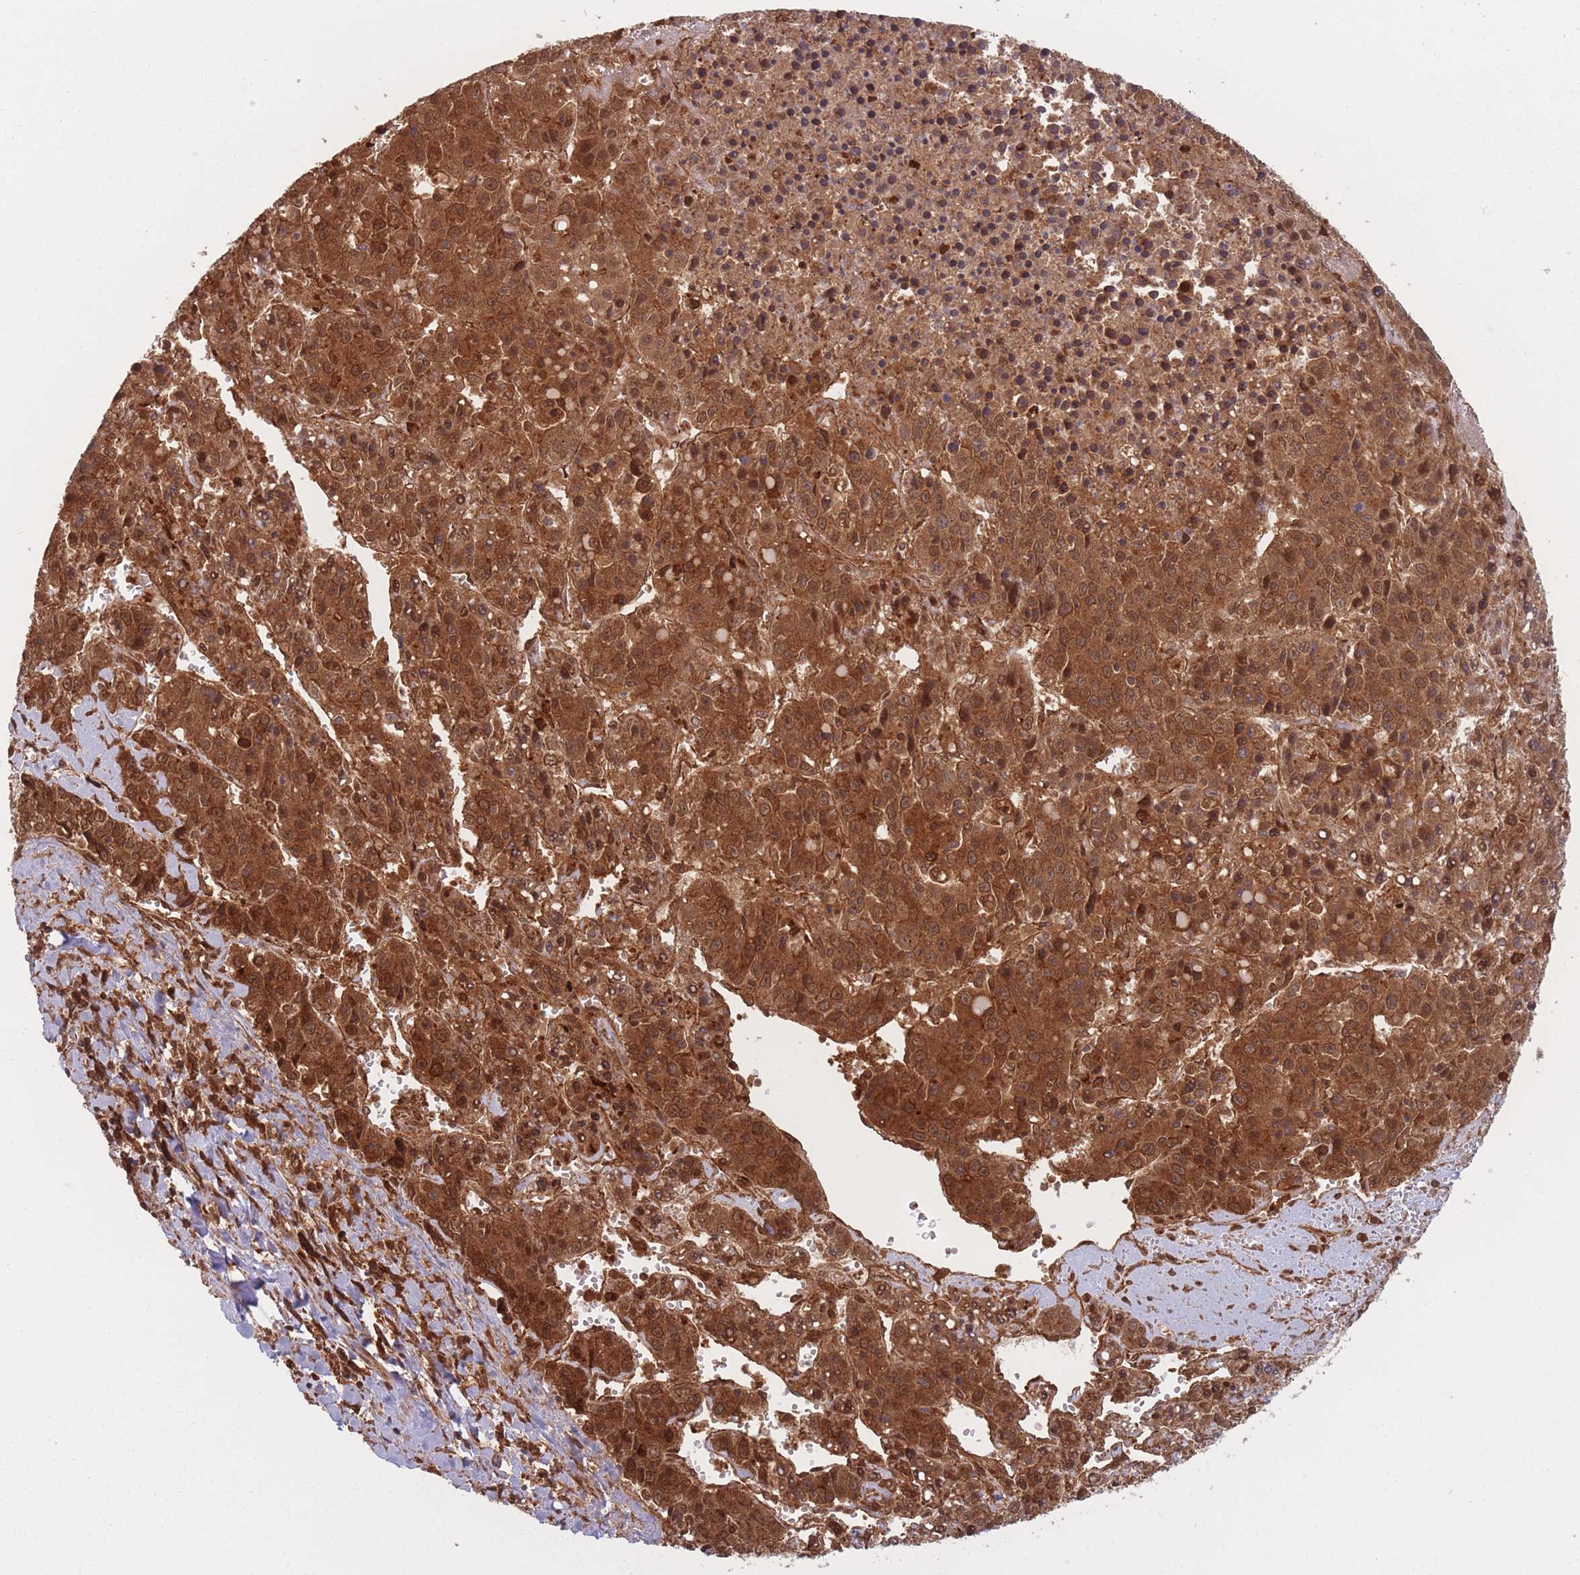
{"staining": {"intensity": "strong", "quantity": ">75%", "location": "cytoplasmic/membranous"}, "tissue": "liver cancer", "cell_type": "Tumor cells", "image_type": "cancer", "snomed": [{"axis": "morphology", "description": "Carcinoma, Hepatocellular, NOS"}, {"axis": "topography", "description": "Liver"}], "caption": "Immunohistochemistry (IHC) image of neoplastic tissue: liver hepatocellular carcinoma stained using immunohistochemistry (IHC) demonstrates high levels of strong protein expression localized specifically in the cytoplasmic/membranous of tumor cells, appearing as a cytoplasmic/membranous brown color.", "gene": "PODXL2", "patient": {"sex": "female", "age": 53}}